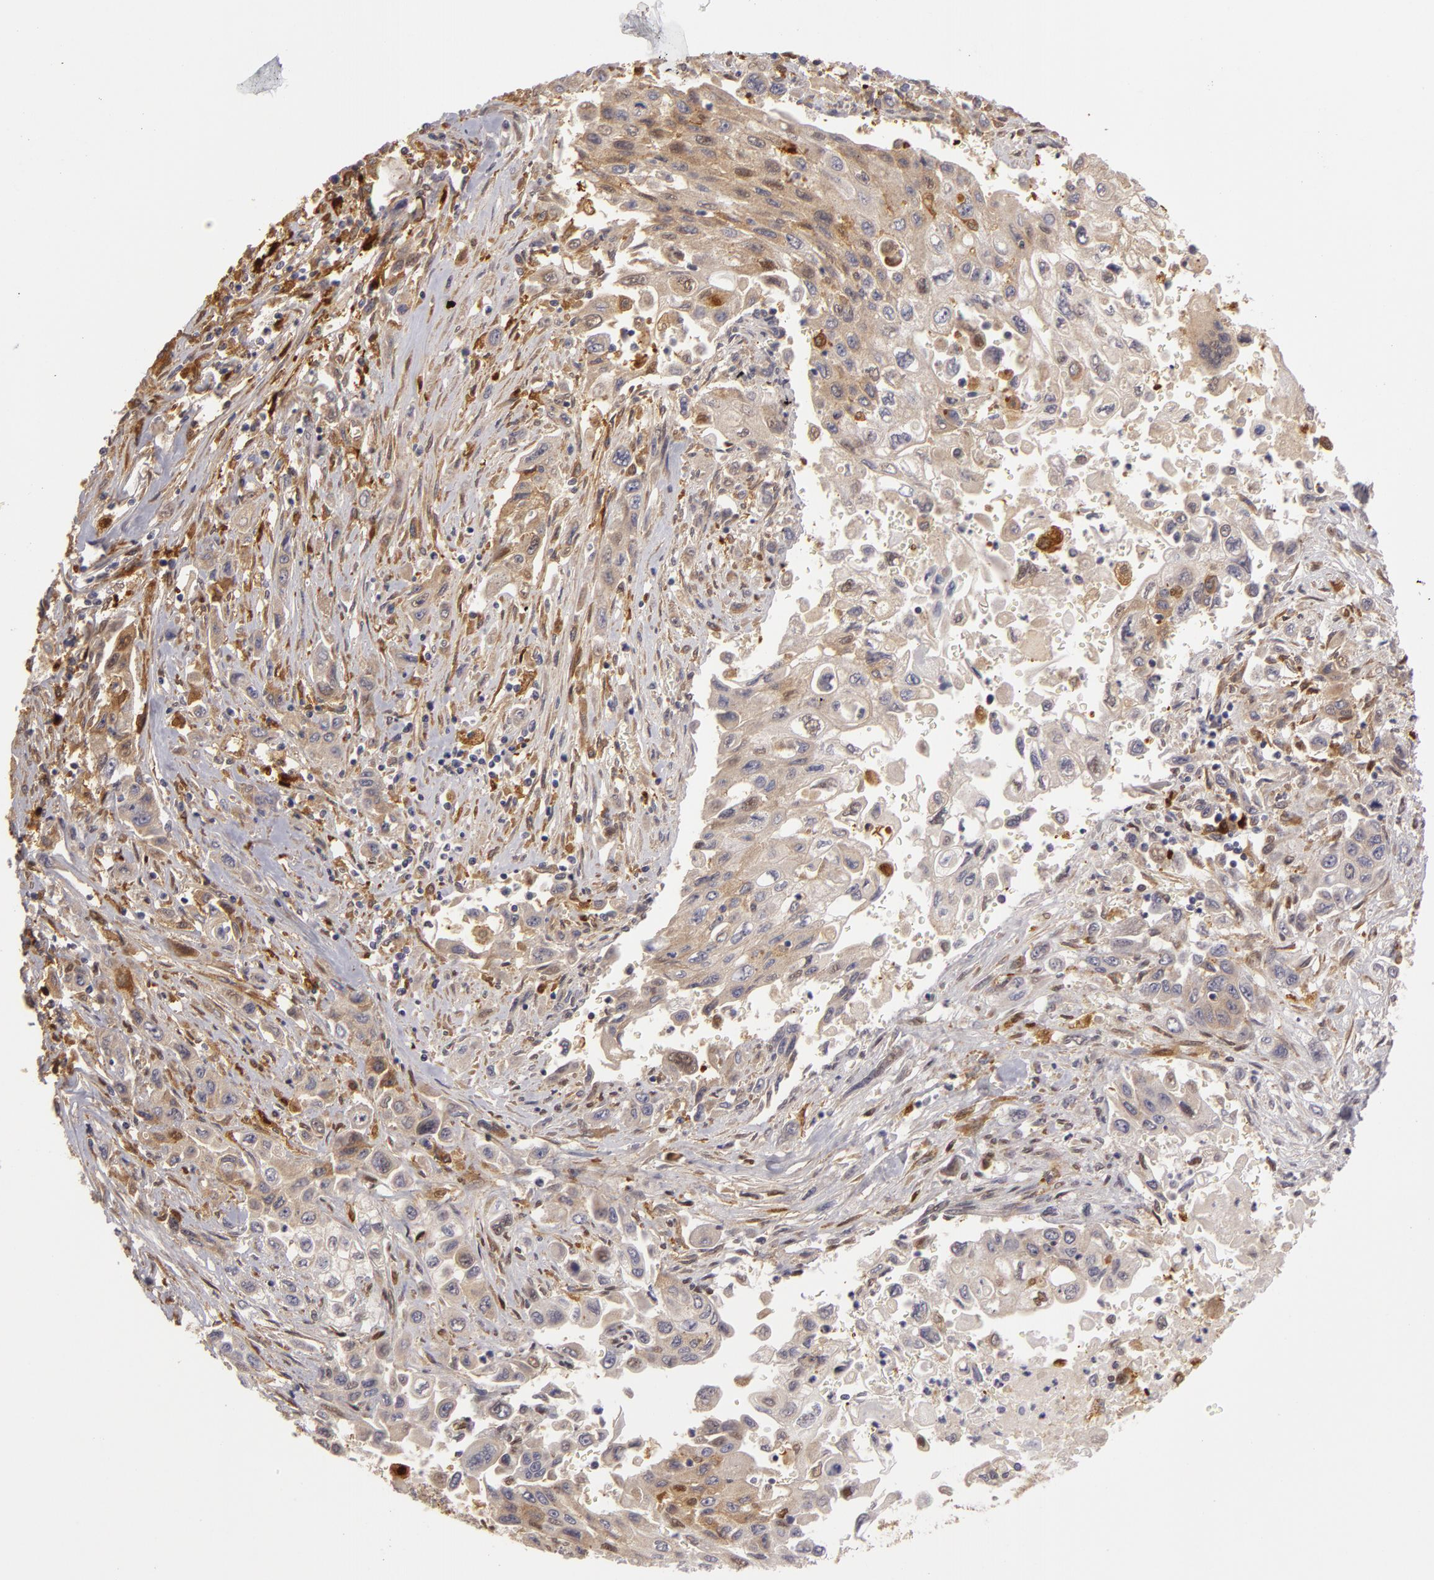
{"staining": {"intensity": "weak", "quantity": ">75%", "location": "cytoplasmic/membranous"}, "tissue": "pancreatic cancer", "cell_type": "Tumor cells", "image_type": "cancer", "snomed": [{"axis": "morphology", "description": "Adenocarcinoma, NOS"}, {"axis": "topography", "description": "Pancreas"}], "caption": "Immunohistochemistry staining of pancreatic adenocarcinoma, which displays low levels of weak cytoplasmic/membranous positivity in about >75% of tumor cells indicating weak cytoplasmic/membranous protein expression. The staining was performed using DAB (3,3'-diaminobenzidine) (brown) for protein detection and nuclei were counterstained in hematoxylin (blue).", "gene": "ZNF229", "patient": {"sex": "male", "age": 70}}